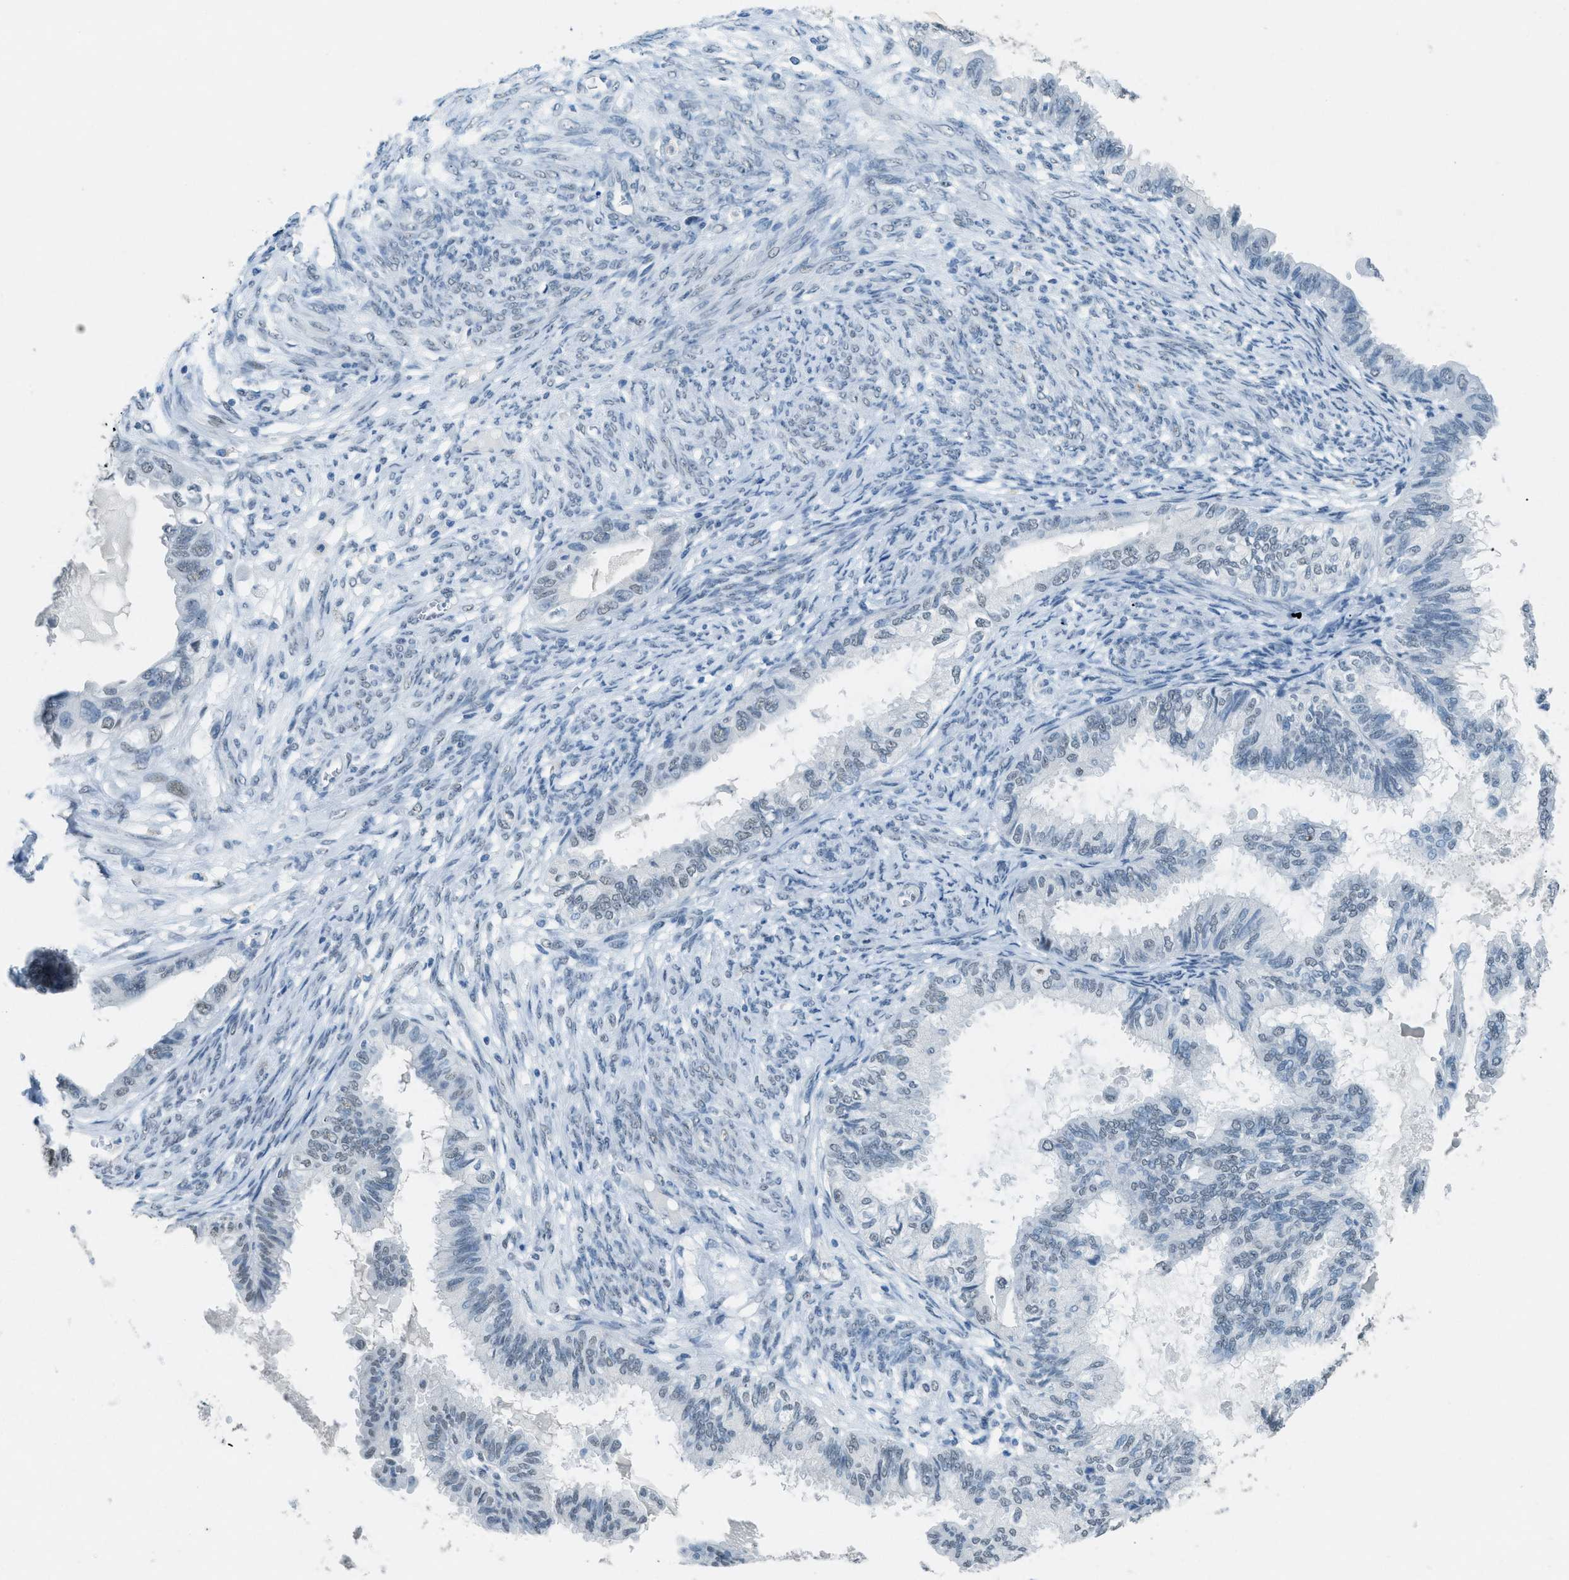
{"staining": {"intensity": "negative", "quantity": "none", "location": "none"}, "tissue": "cervical cancer", "cell_type": "Tumor cells", "image_type": "cancer", "snomed": [{"axis": "morphology", "description": "Normal tissue, NOS"}, {"axis": "morphology", "description": "Adenocarcinoma, NOS"}, {"axis": "topography", "description": "Cervix"}, {"axis": "topography", "description": "Endometrium"}], "caption": "Immunohistochemistry (IHC) image of neoplastic tissue: human cervical cancer (adenocarcinoma) stained with DAB (3,3'-diaminobenzidine) exhibits no significant protein expression in tumor cells.", "gene": "TTC13", "patient": {"sex": "female", "age": 86}}